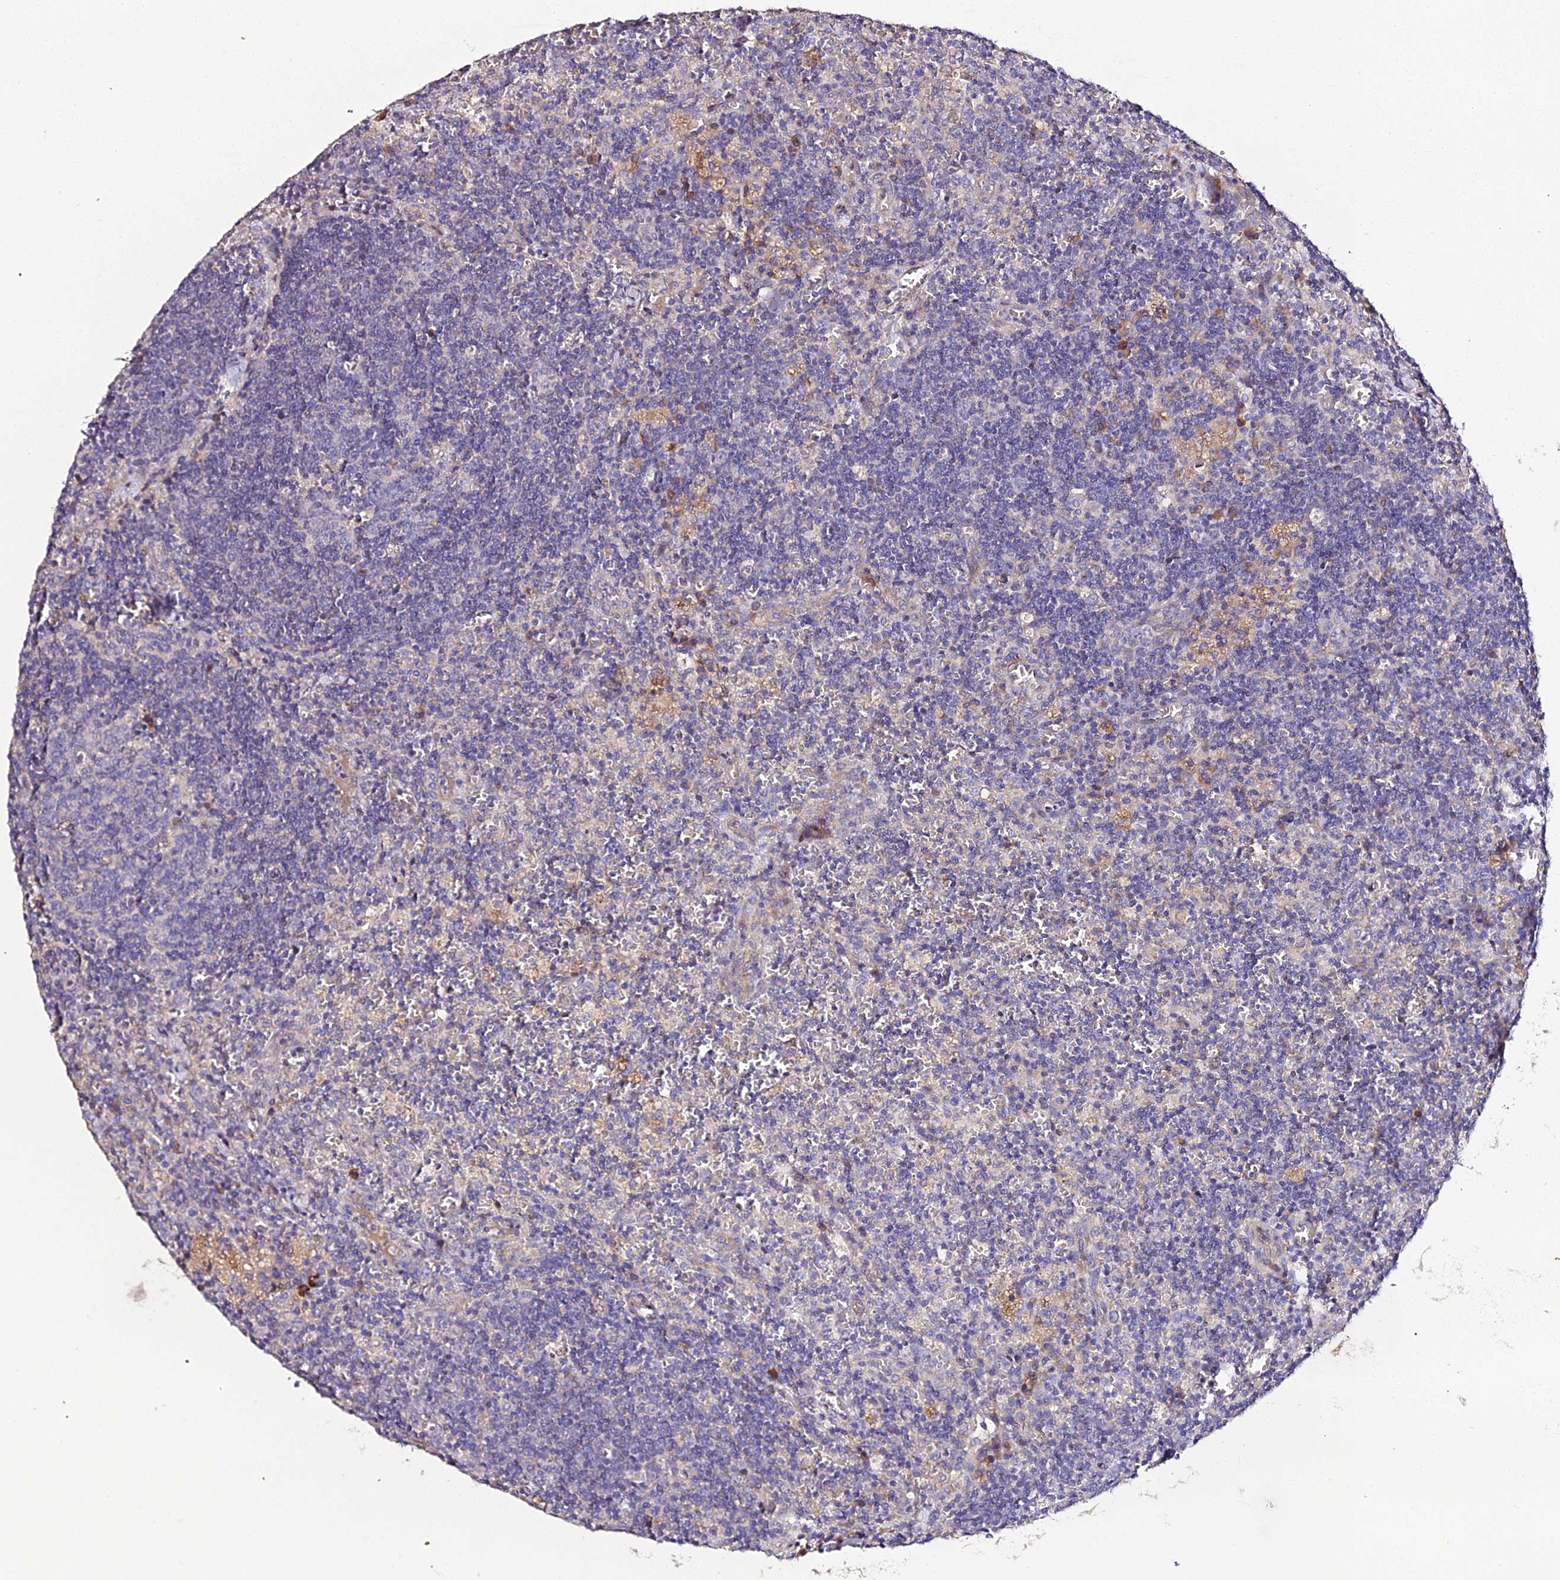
{"staining": {"intensity": "negative", "quantity": "none", "location": "none"}, "tissue": "lymph node", "cell_type": "Germinal center cells", "image_type": "normal", "snomed": [{"axis": "morphology", "description": "Normal tissue, NOS"}, {"axis": "topography", "description": "Lymph node"}], "caption": "There is no significant expression in germinal center cells of lymph node. The staining is performed using DAB brown chromogen with nuclei counter-stained in using hematoxylin.", "gene": "SCX", "patient": {"sex": "male", "age": 58}}